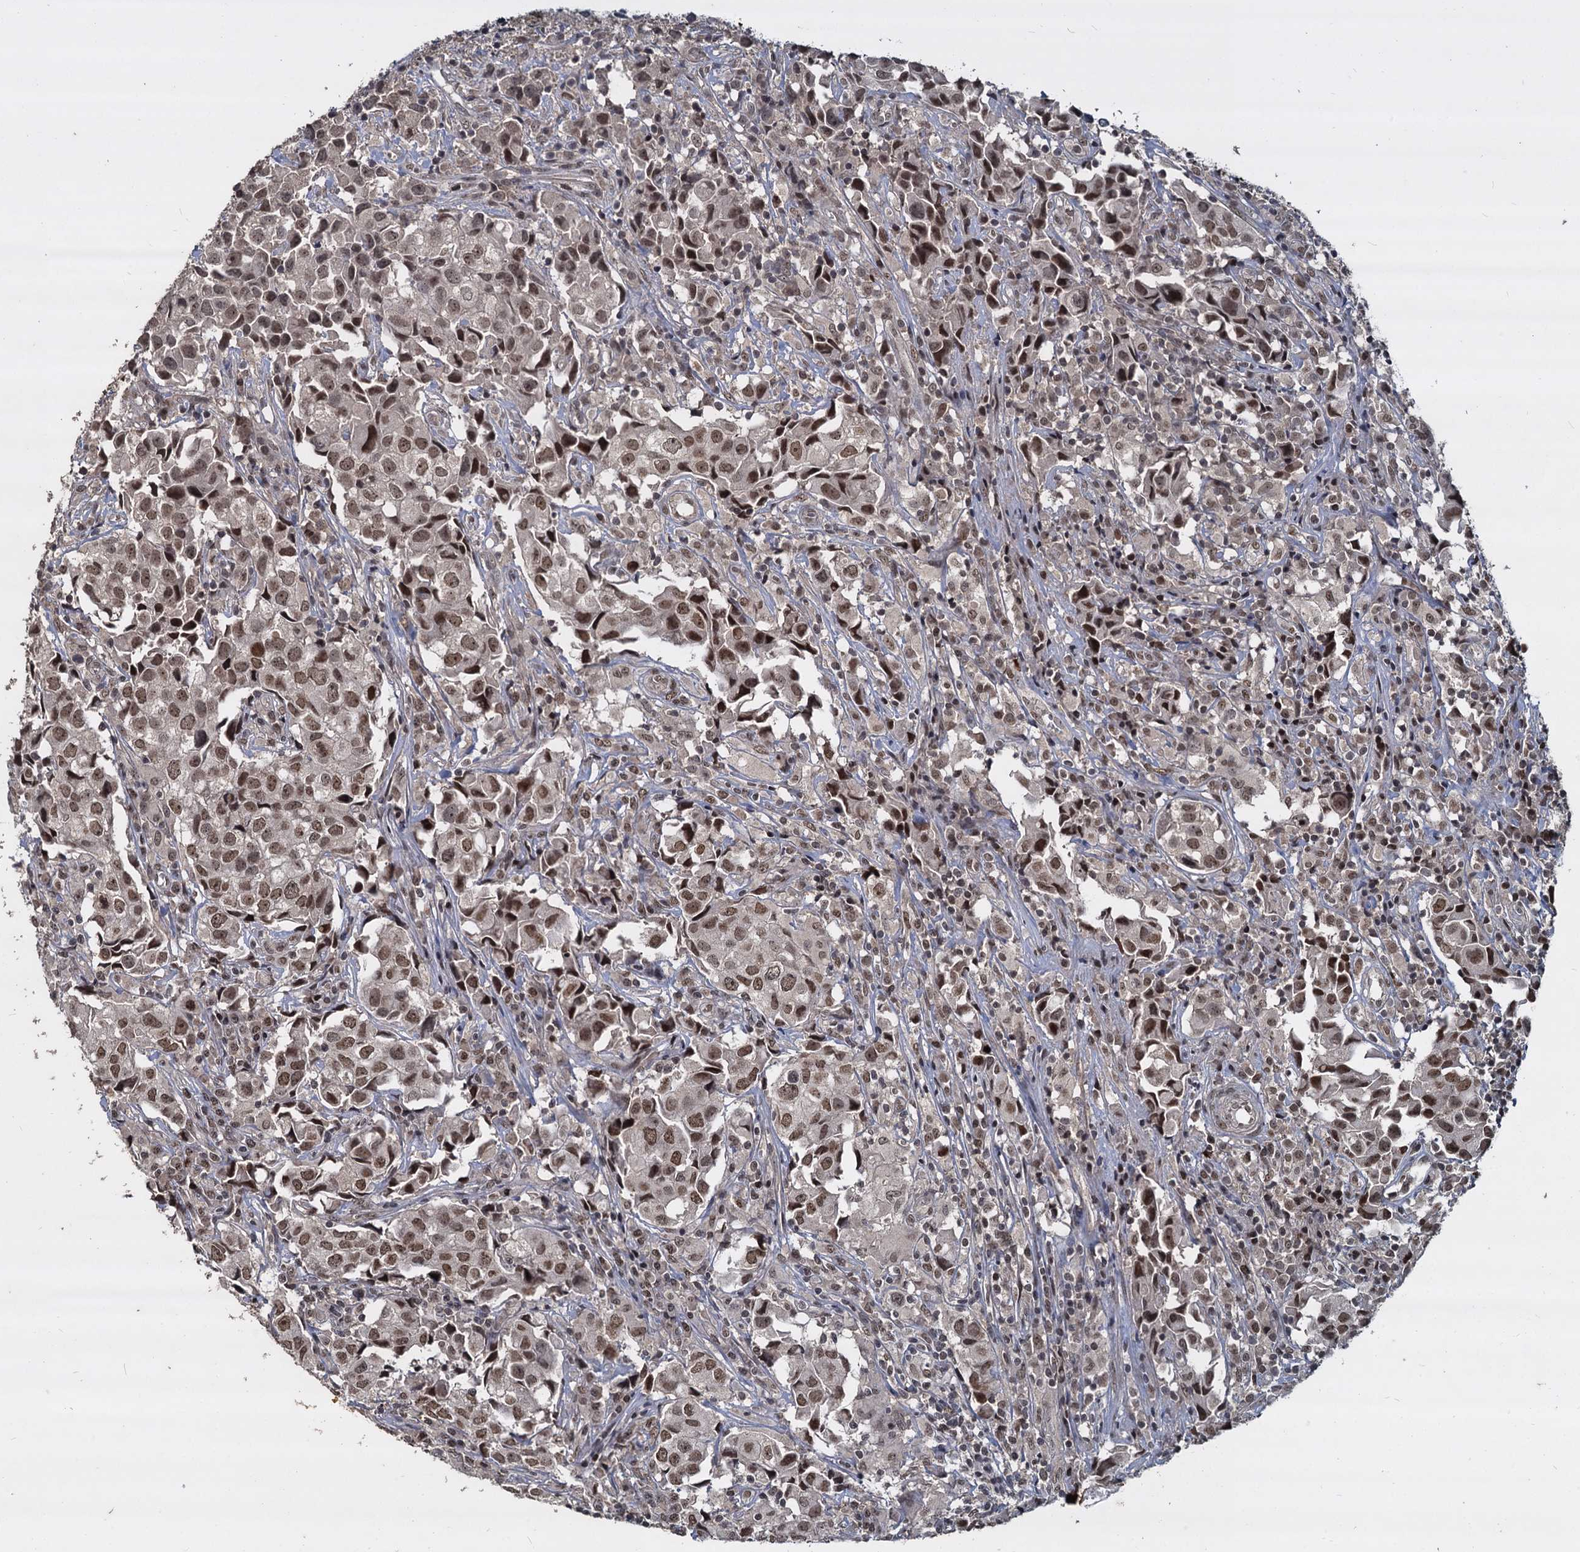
{"staining": {"intensity": "moderate", "quantity": "25%-75%", "location": "nuclear"}, "tissue": "urothelial cancer", "cell_type": "Tumor cells", "image_type": "cancer", "snomed": [{"axis": "morphology", "description": "Urothelial carcinoma, High grade"}, {"axis": "topography", "description": "Urinary bladder"}], "caption": "This histopathology image reveals urothelial cancer stained with IHC to label a protein in brown. The nuclear of tumor cells show moderate positivity for the protein. Nuclei are counter-stained blue.", "gene": "FAM216B", "patient": {"sex": "female", "age": 75}}